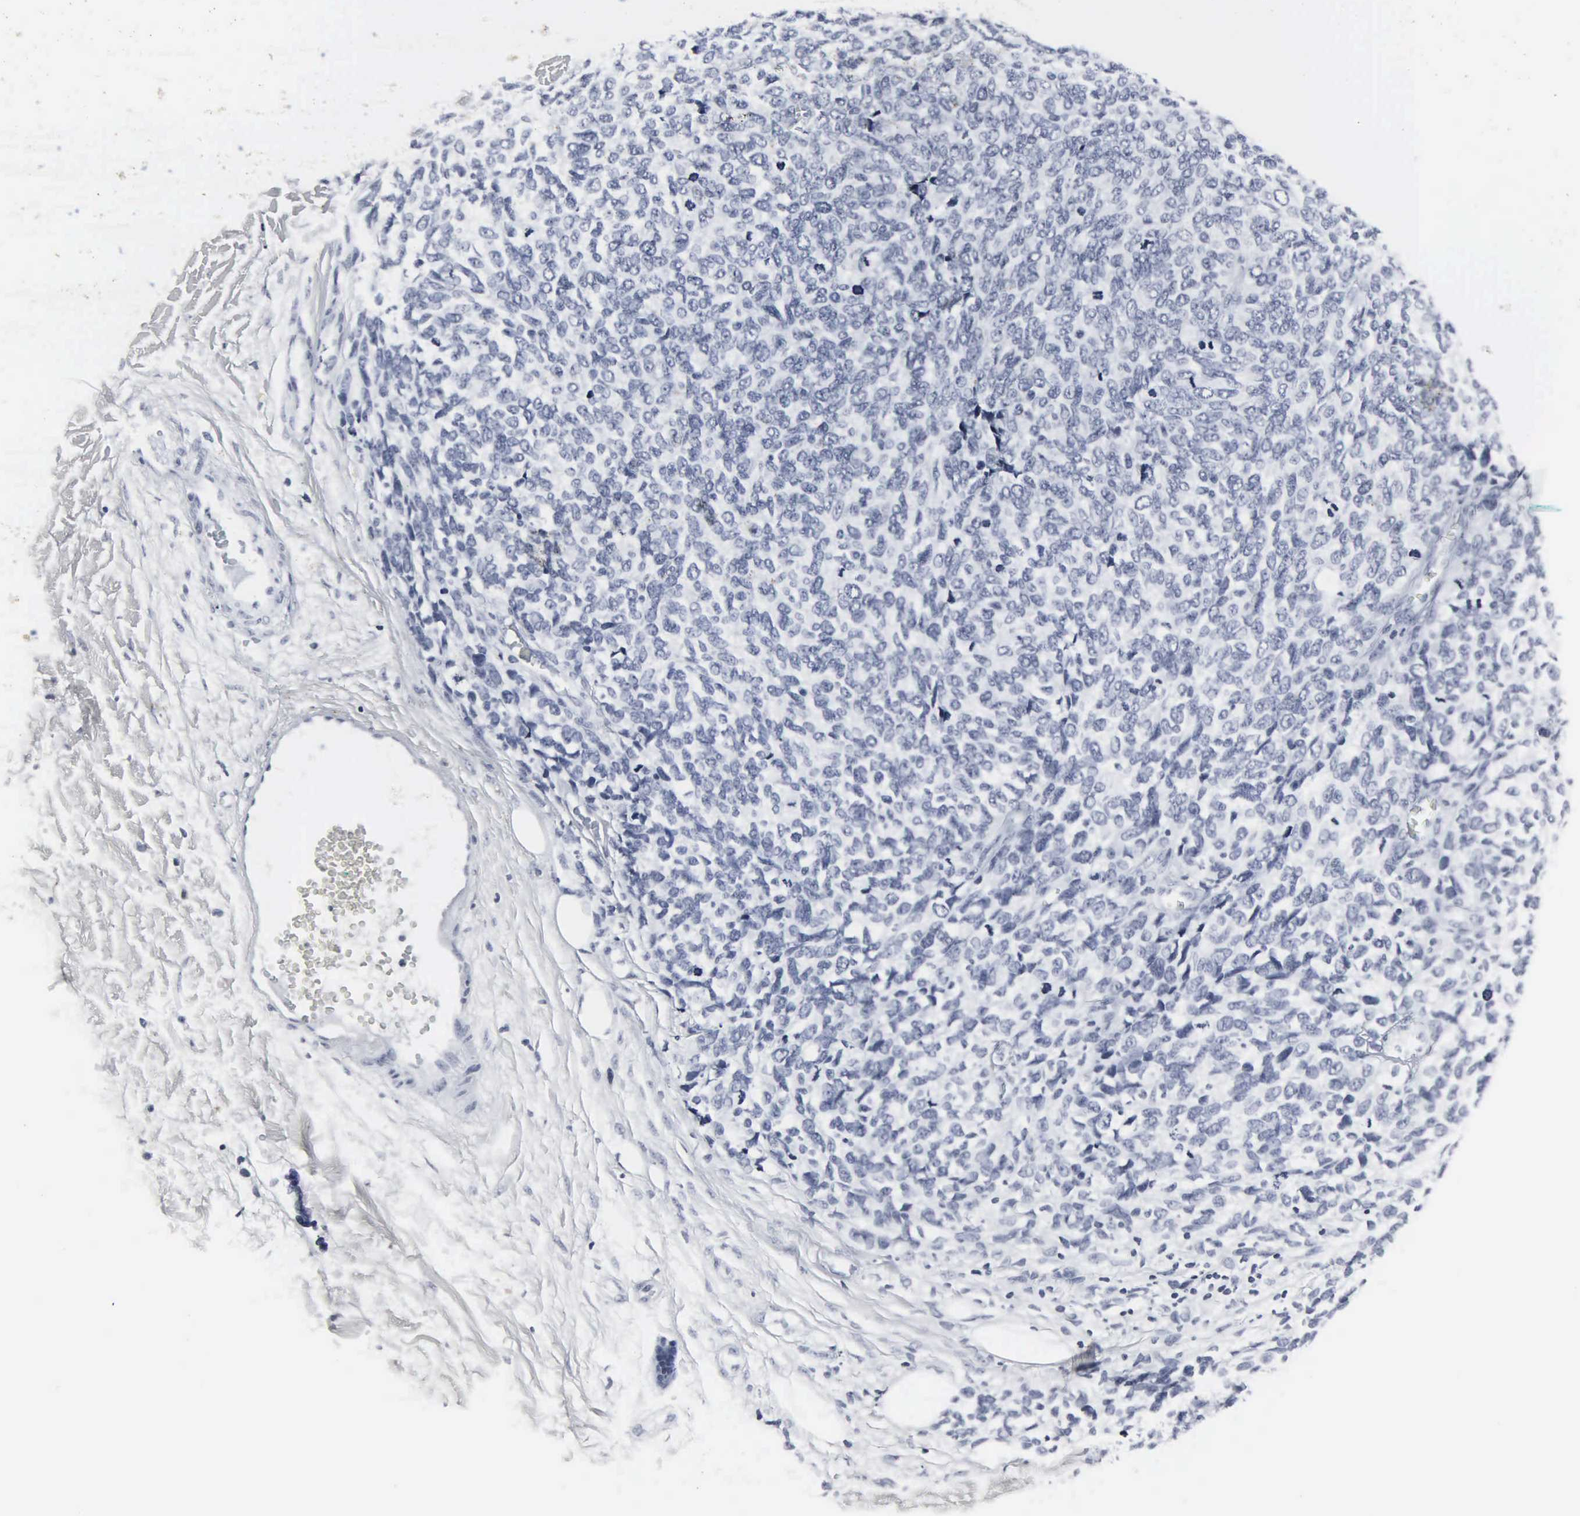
{"staining": {"intensity": "negative", "quantity": "none", "location": "none"}, "tissue": "melanoma", "cell_type": "Tumor cells", "image_type": "cancer", "snomed": [{"axis": "morphology", "description": "Malignant melanoma, NOS"}, {"axis": "topography", "description": "Skin"}], "caption": "IHC image of neoplastic tissue: melanoma stained with DAB reveals no significant protein positivity in tumor cells. Brightfield microscopy of immunohistochemistry stained with DAB (3,3'-diaminobenzidine) (brown) and hematoxylin (blue), captured at high magnification.", "gene": "DGCR2", "patient": {"sex": "female", "age": 85}}